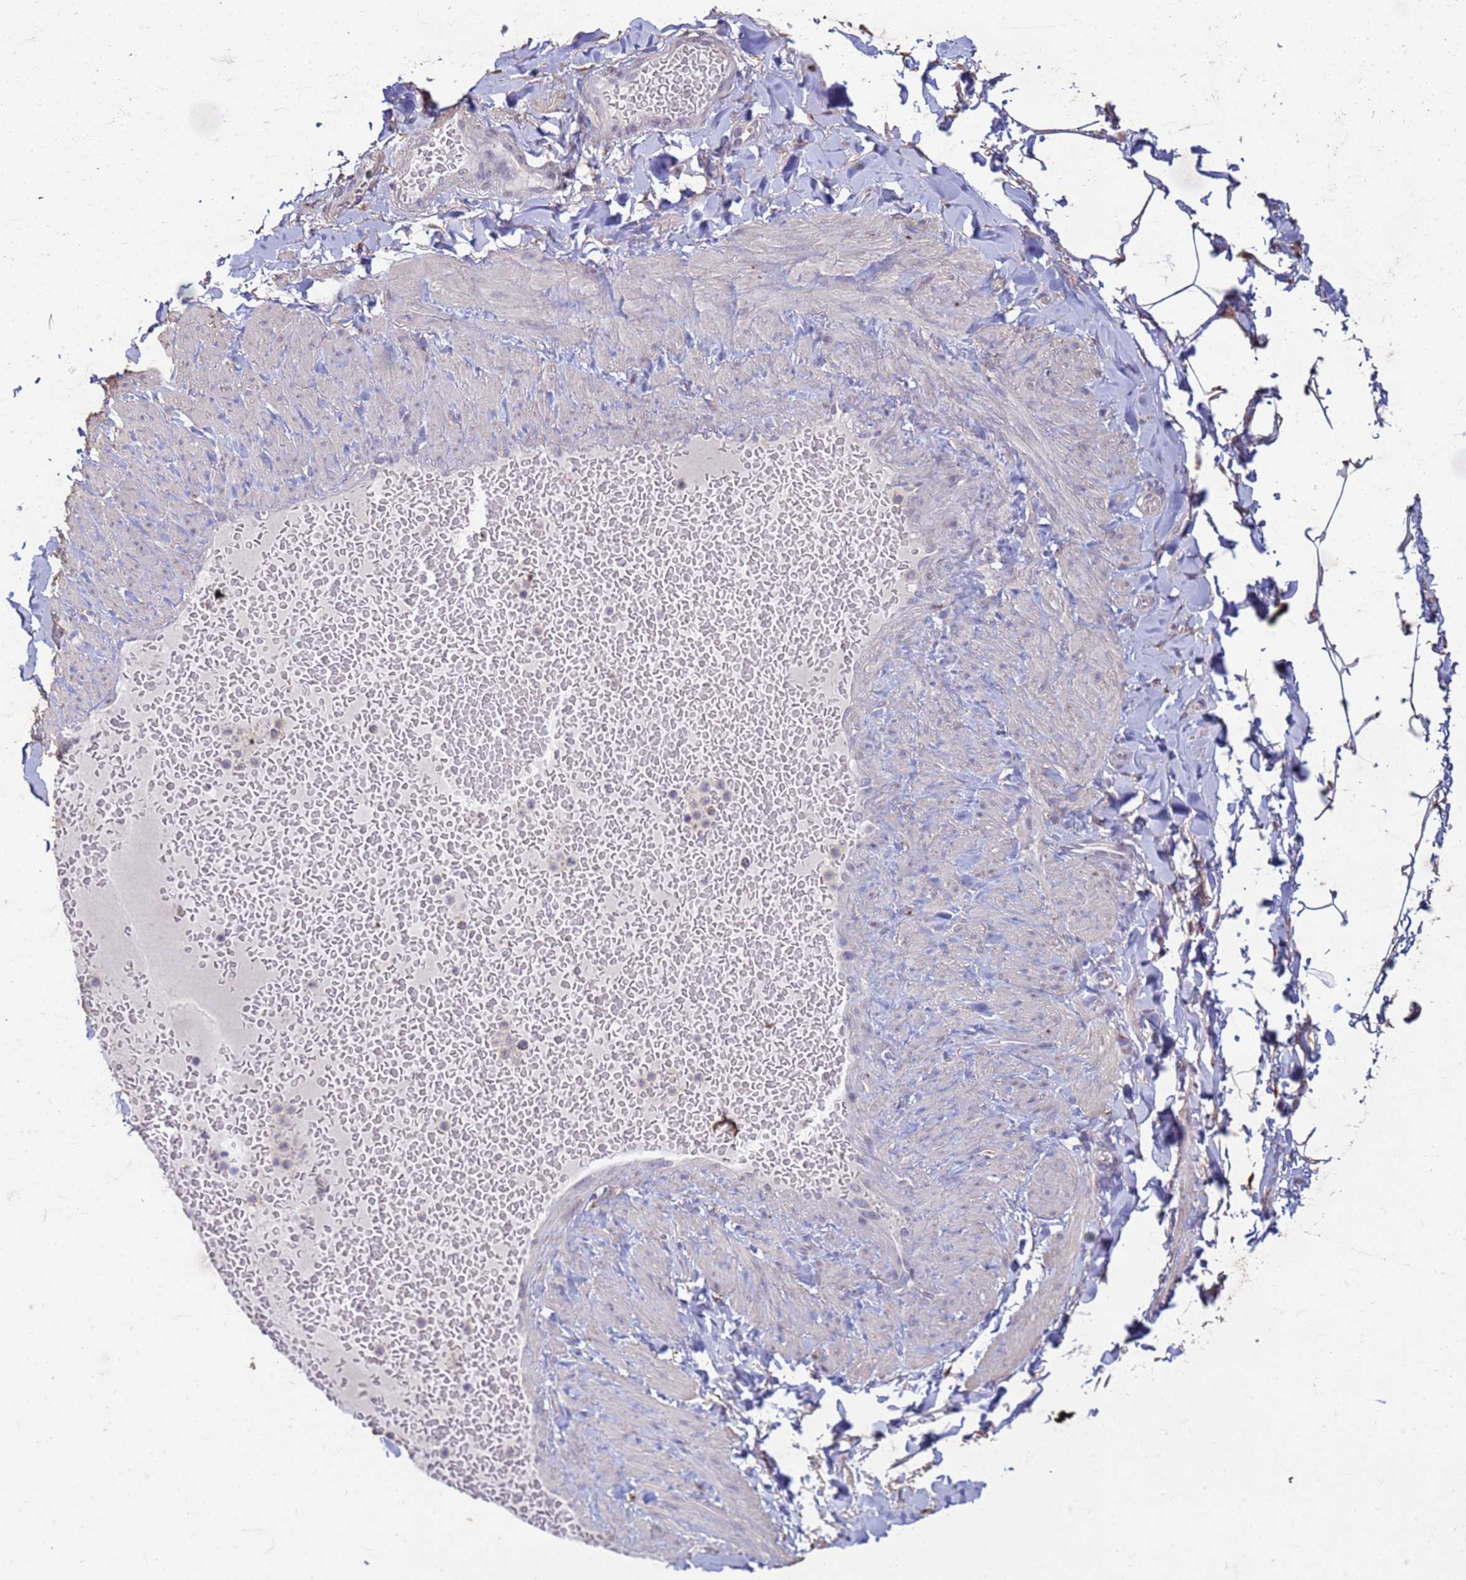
{"staining": {"intensity": "moderate", "quantity": "25%-75%", "location": "cytoplasmic/membranous"}, "tissue": "adipose tissue", "cell_type": "Adipocytes", "image_type": "normal", "snomed": [{"axis": "morphology", "description": "Normal tissue, NOS"}, {"axis": "topography", "description": "Soft tissue"}, {"axis": "topography", "description": "Vascular tissue"}], "caption": "Immunohistochemical staining of normal human adipose tissue reveals moderate cytoplasmic/membranous protein positivity in approximately 25%-75% of adipocytes. (IHC, brightfield microscopy, high magnification).", "gene": "SLC25A15", "patient": {"sex": "male", "age": 54}}